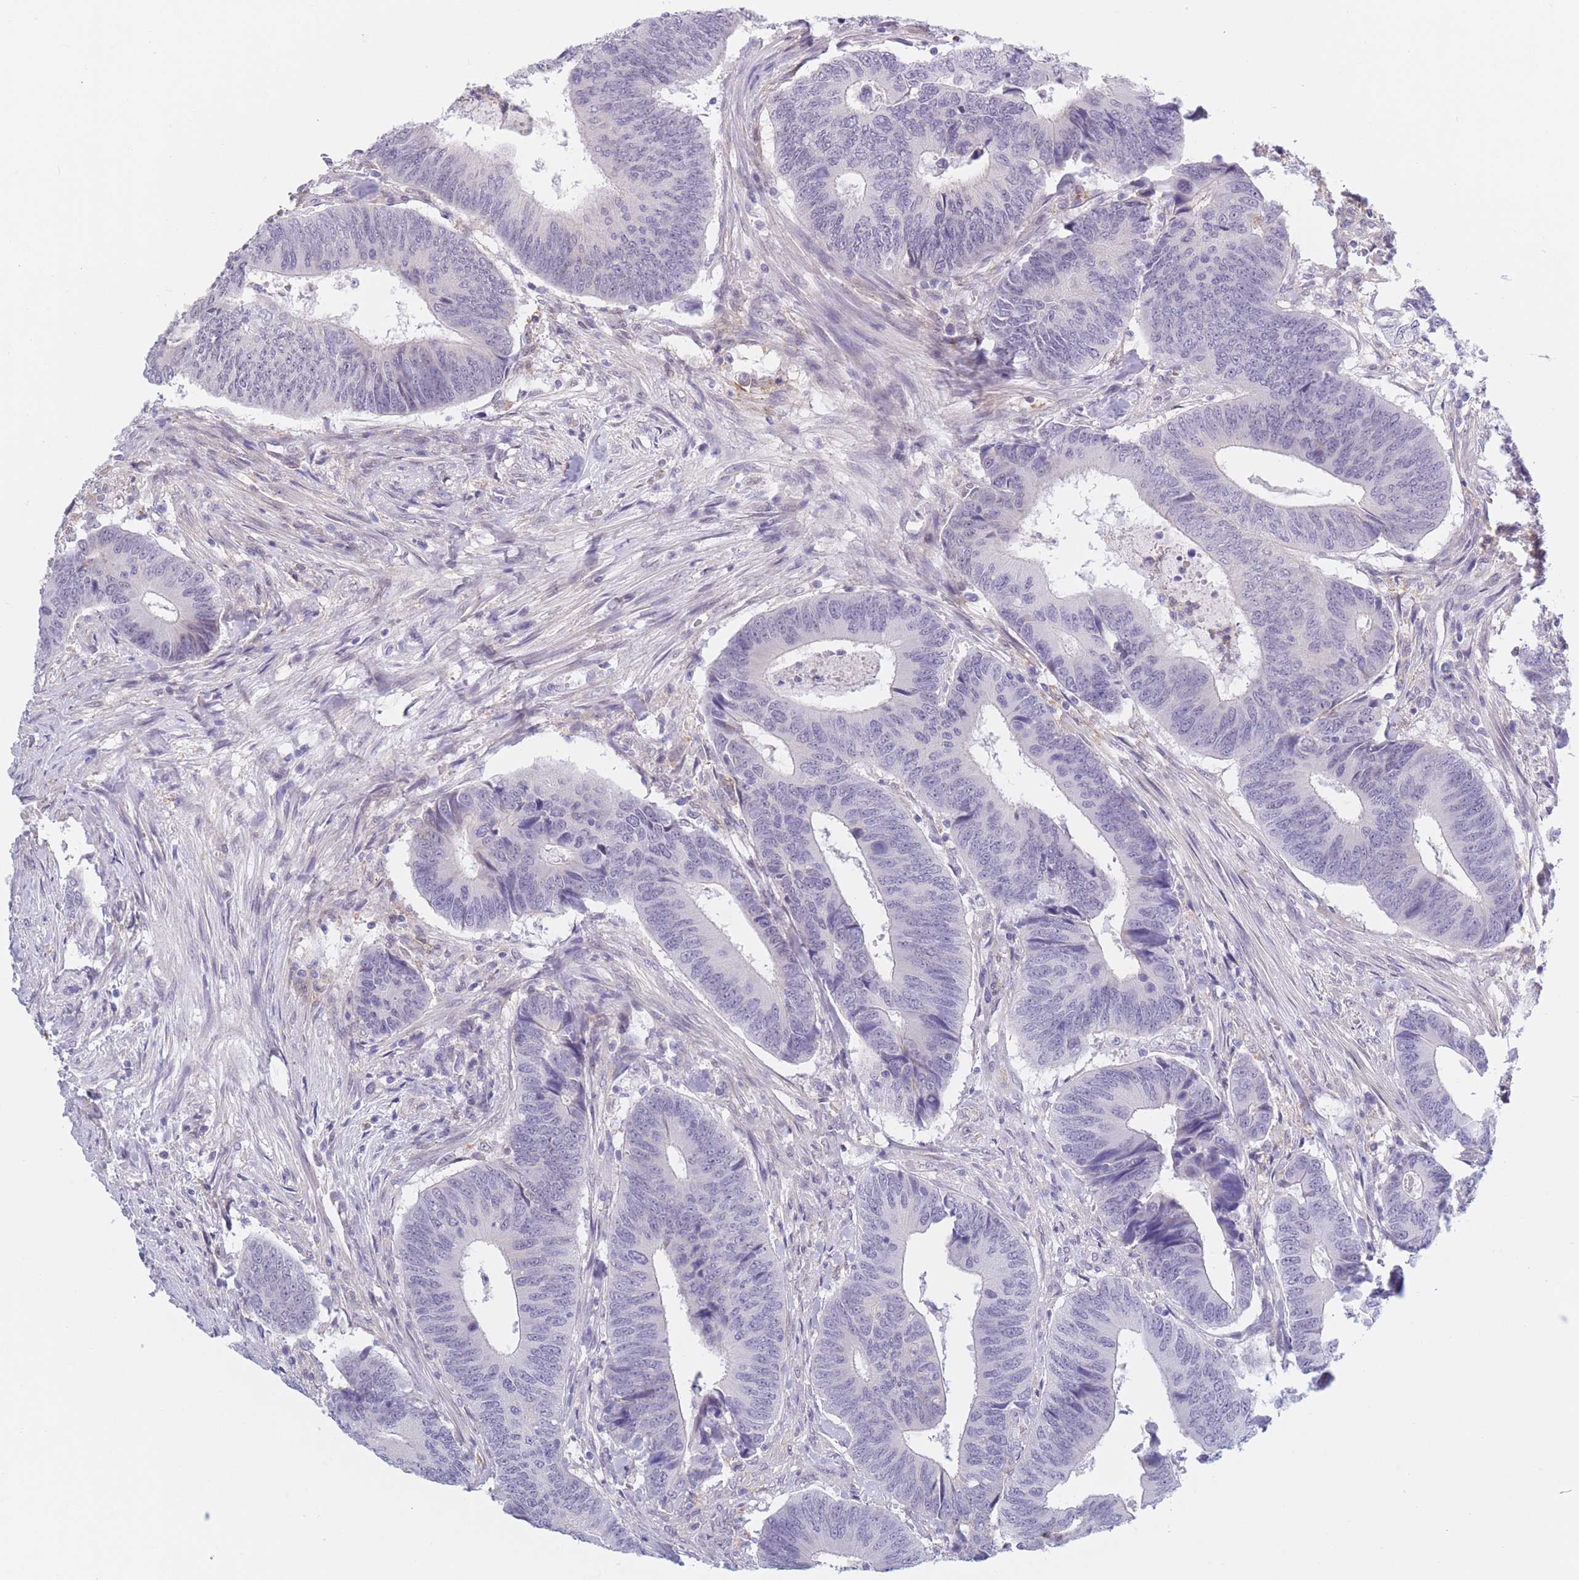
{"staining": {"intensity": "negative", "quantity": "none", "location": "none"}, "tissue": "colorectal cancer", "cell_type": "Tumor cells", "image_type": "cancer", "snomed": [{"axis": "morphology", "description": "Adenocarcinoma, NOS"}, {"axis": "topography", "description": "Colon"}], "caption": "Micrograph shows no protein staining in tumor cells of colorectal cancer (adenocarcinoma) tissue.", "gene": "PODXL", "patient": {"sex": "male", "age": 87}}